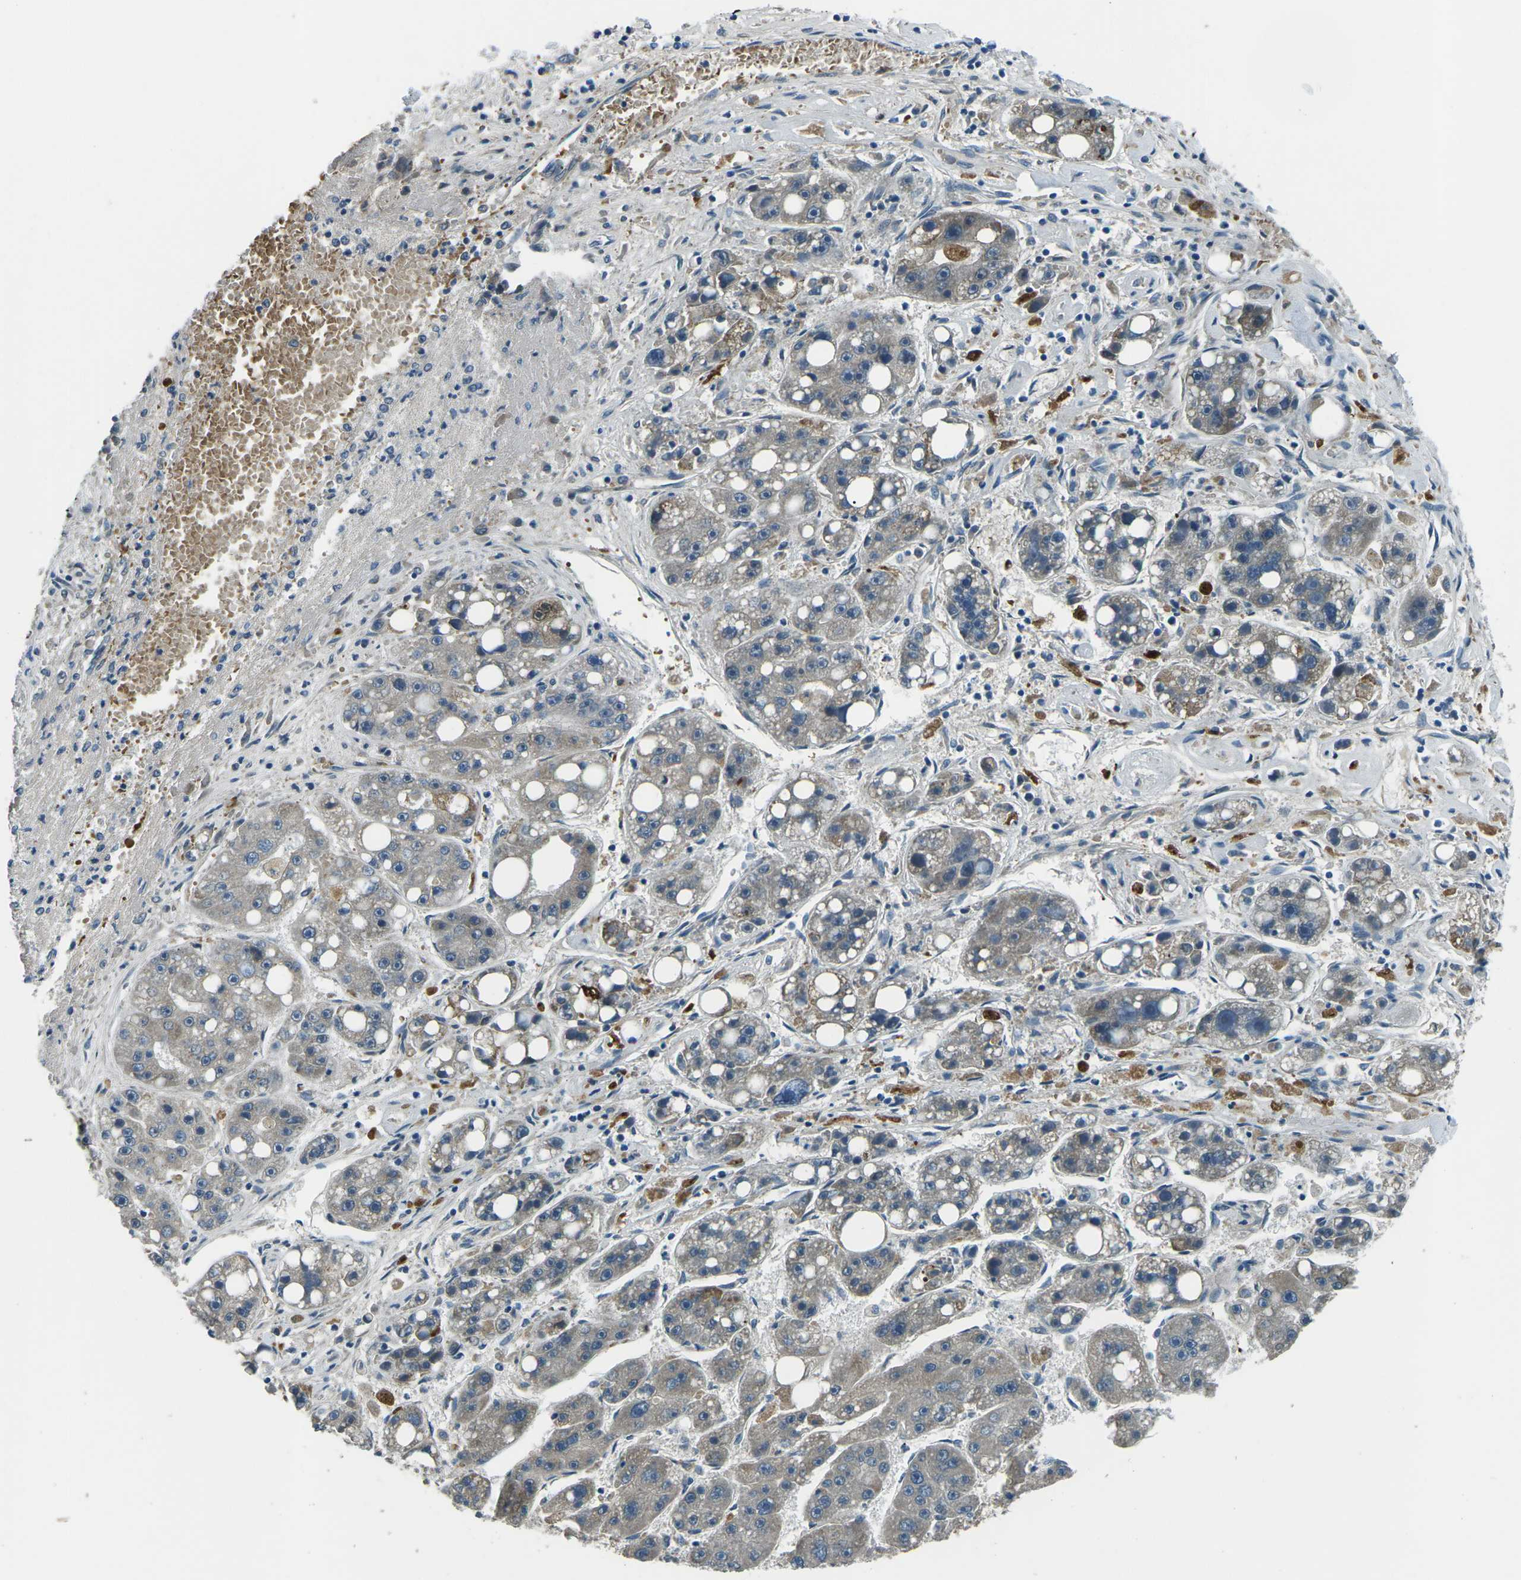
{"staining": {"intensity": "weak", "quantity": "25%-75%", "location": "cytoplasmic/membranous"}, "tissue": "liver cancer", "cell_type": "Tumor cells", "image_type": "cancer", "snomed": [{"axis": "morphology", "description": "Carcinoma, Hepatocellular, NOS"}, {"axis": "topography", "description": "Liver"}], "caption": "Liver cancer (hepatocellular carcinoma) stained with a brown dye reveals weak cytoplasmic/membranous positive expression in approximately 25%-75% of tumor cells.", "gene": "AFAP1", "patient": {"sex": "female", "age": 61}}